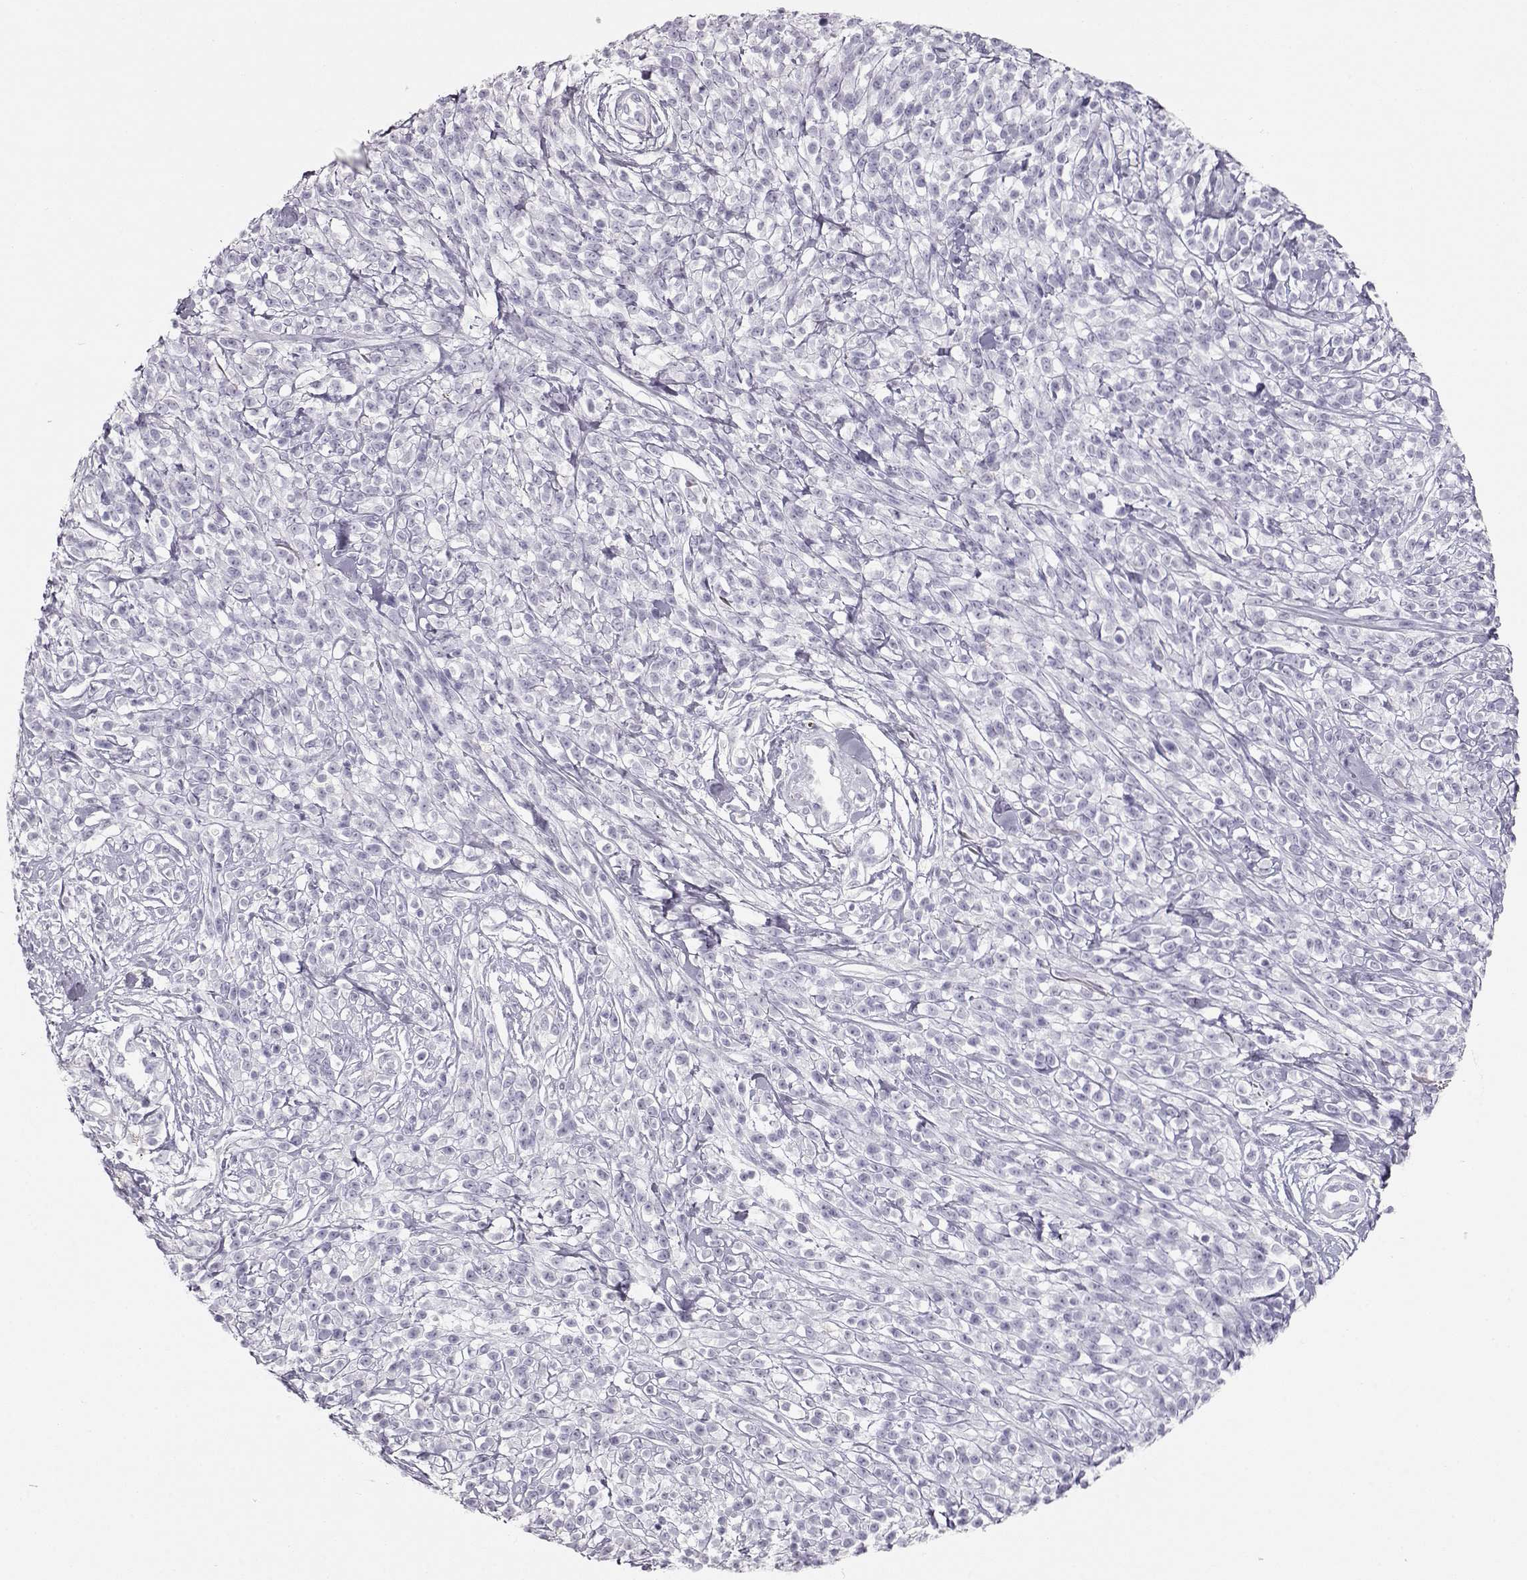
{"staining": {"intensity": "negative", "quantity": "none", "location": "none"}, "tissue": "melanoma", "cell_type": "Tumor cells", "image_type": "cancer", "snomed": [{"axis": "morphology", "description": "Malignant melanoma, NOS"}, {"axis": "topography", "description": "Skin"}, {"axis": "topography", "description": "Skin of trunk"}], "caption": "IHC micrograph of human melanoma stained for a protein (brown), which demonstrates no positivity in tumor cells. Nuclei are stained in blue.", "gene": "MIP", "patient": {"sex": "male", "age": 74}}